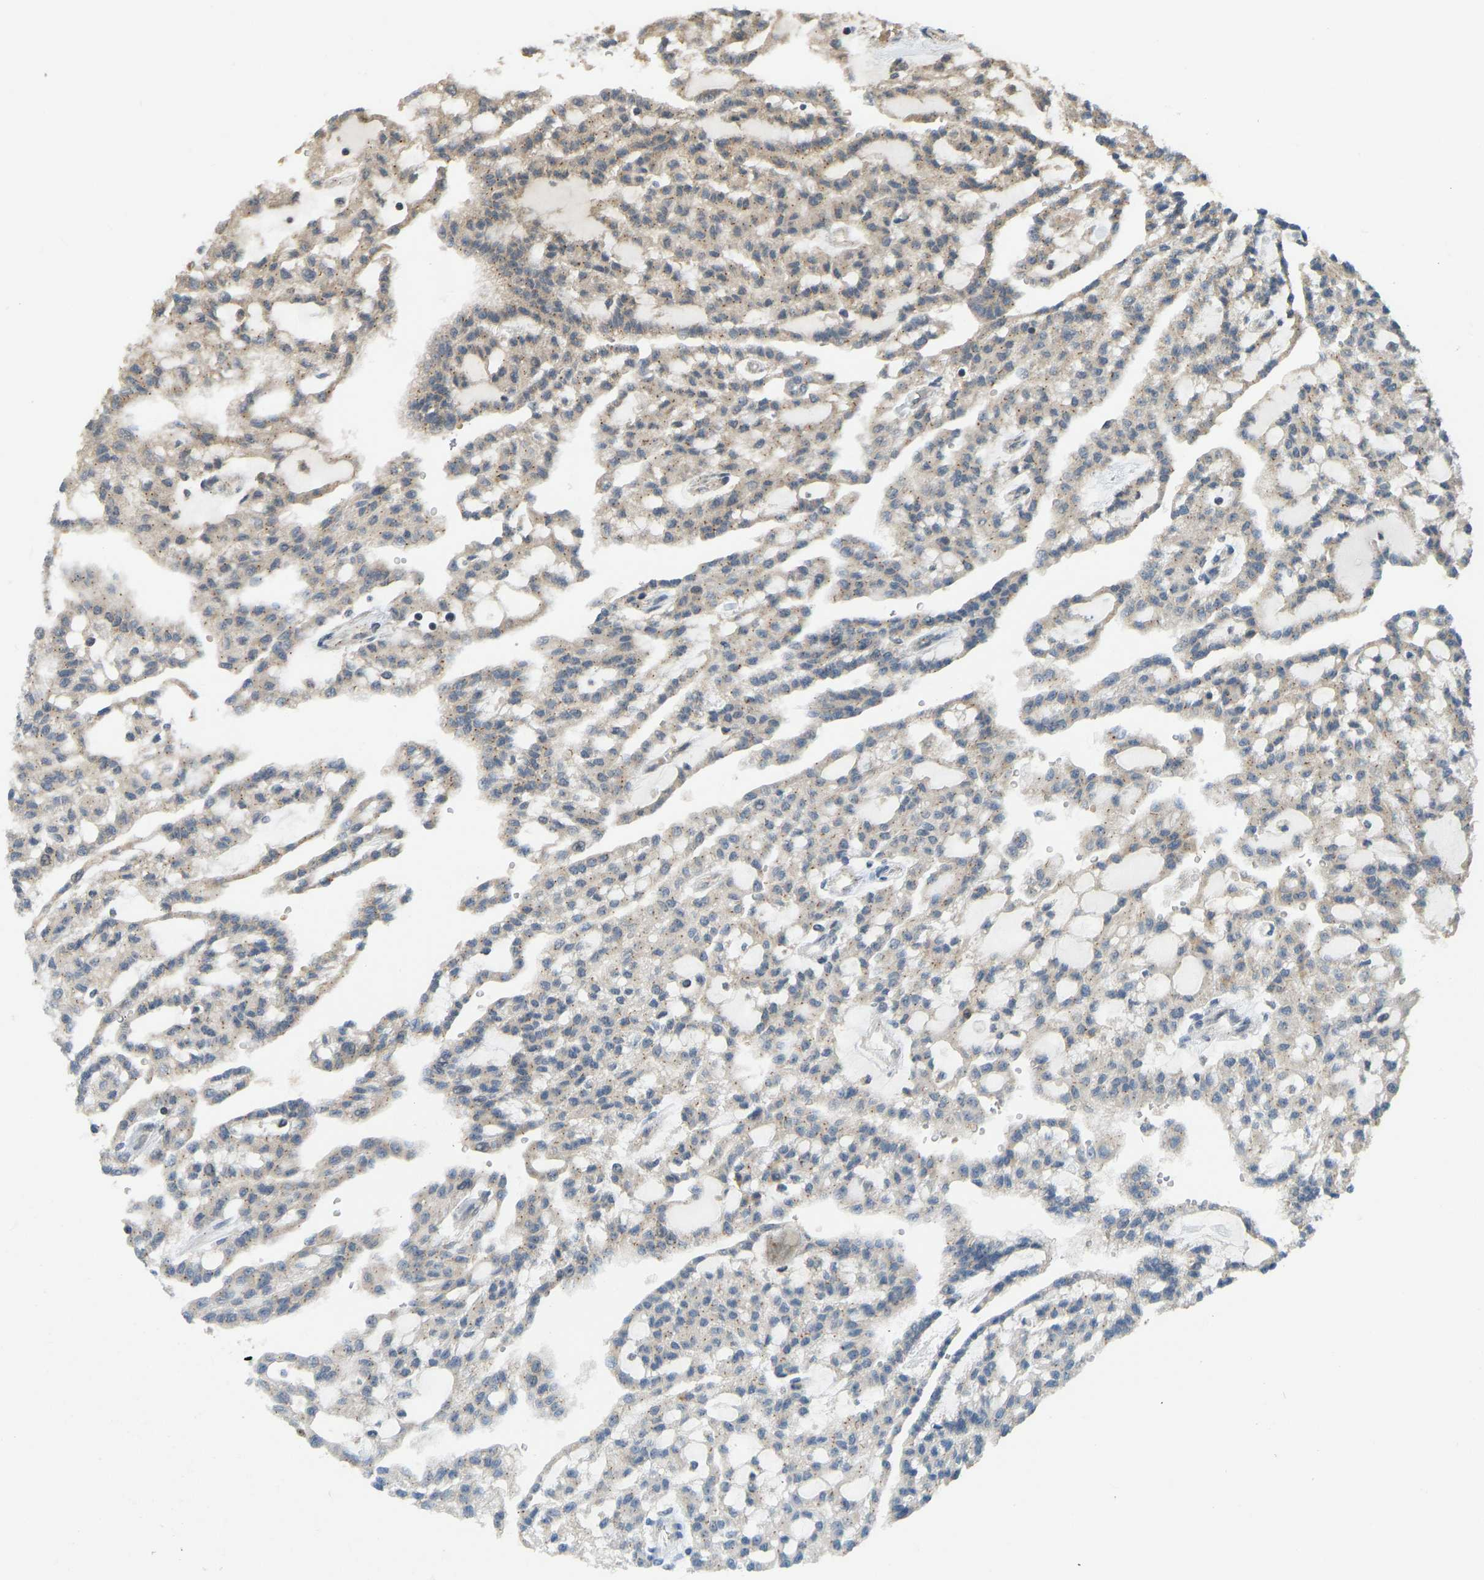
{"staining": {"intensity": "weak", "quantity": "25%-75%", "location": "cytoplasmic/membranous"}, "tissue": "renal cancer", "cell_type": "Tumor cells", "image_type": "cancer", "snomed": [{"axis": "morphology", "description": "Adenocarcinoma, NOS"}, {"axis": "topography", "description": "Kidney"}], "caption": "Immunohistochemistry (IHC) (DAB) staining of renal adenocarcinoma displays weak cytoplasmic/membranous protein expression in approximately 25%-75% of tumor cells.", "gene": "ACADS", "patient": {"sex": "male", "age": 63}}